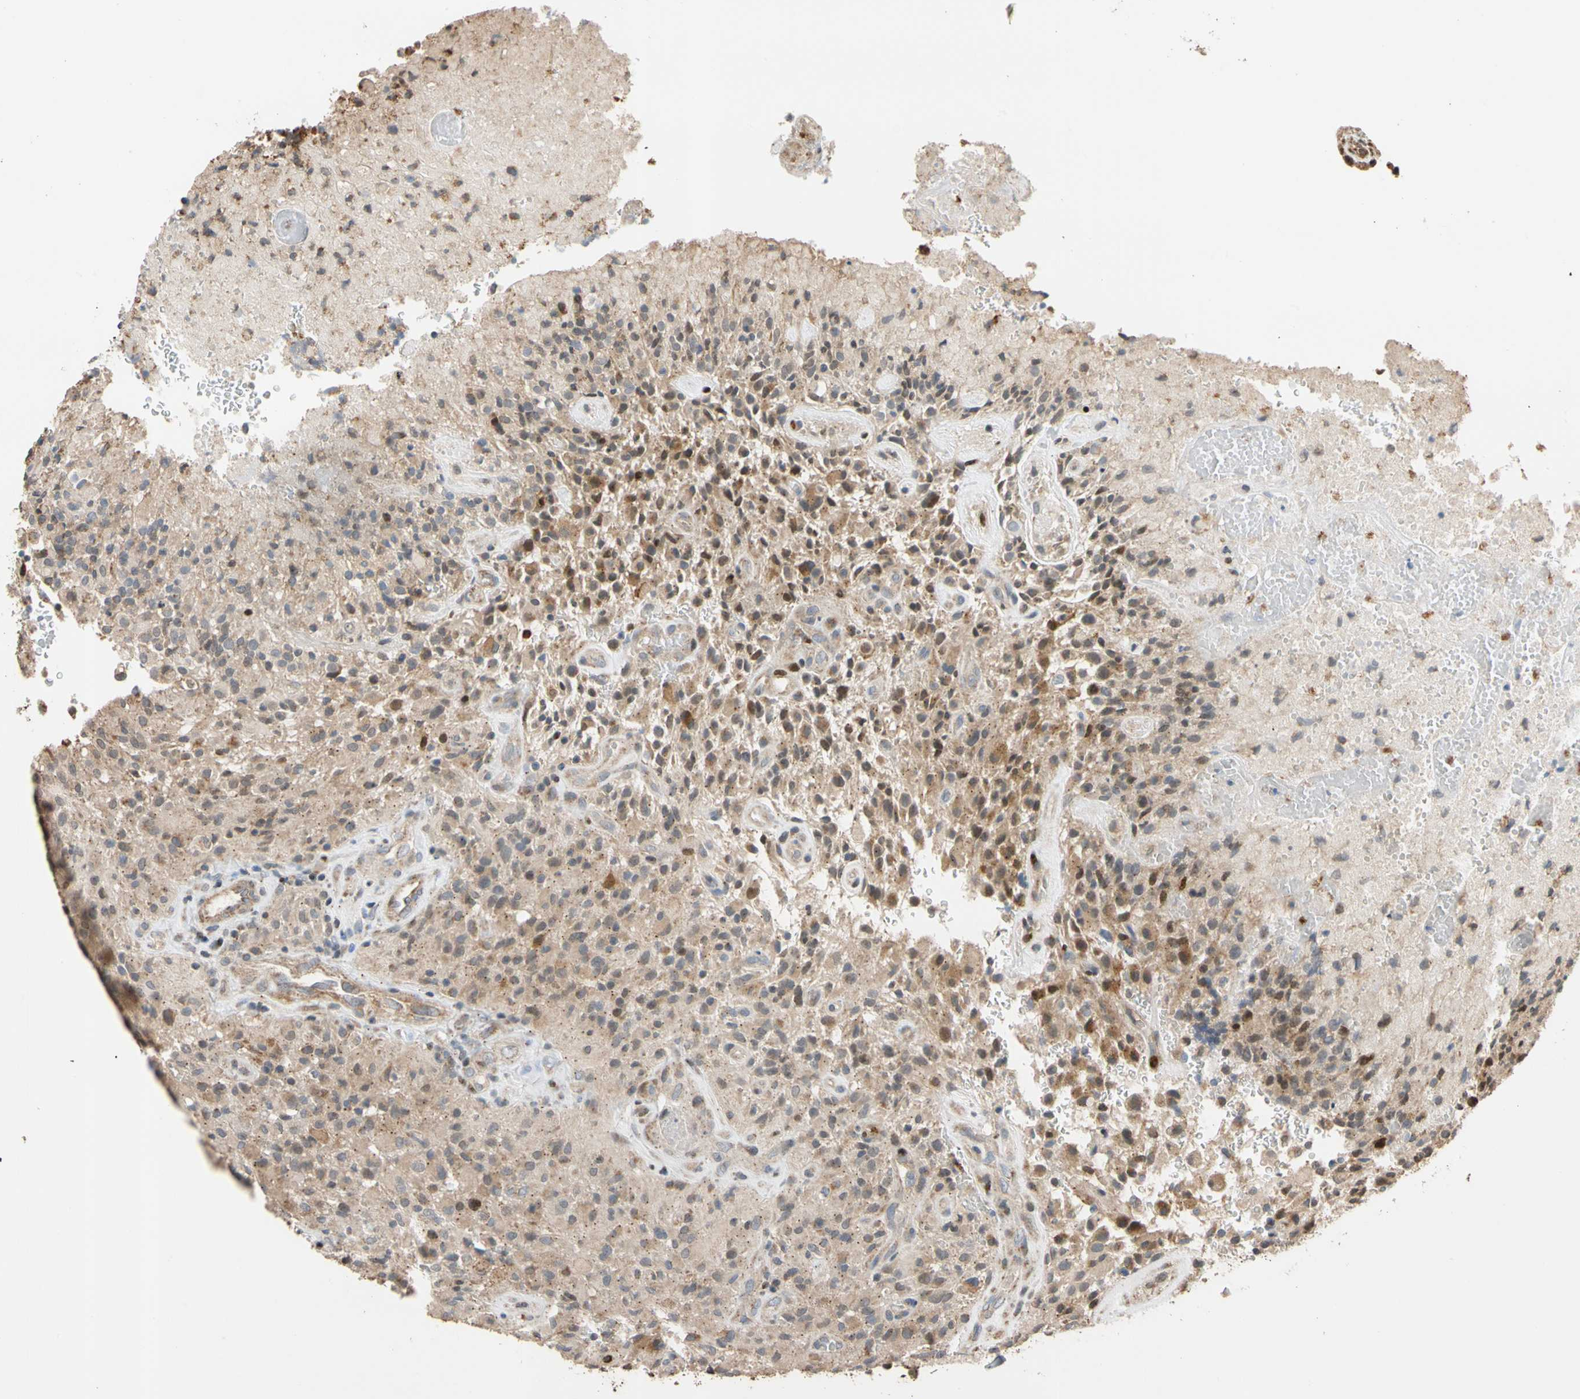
{"staining": {"intensity": "moderate", "quantity": "25%-75%", "location": "cytoplasmic/membranous"}, "tissue": "glioma", "cell_type": "Tumor cells", "image_type": "cancer", "snomed": [{"axis": "morphology", "description": "Glioma, malignant, High grade"}, {"axis": "topography", "description": "Brain"}], "caption": "Immunohistochemistry staining of glioma, which reveals medium levels of moderate cytoplasmic/membranous positivity in approximately 25%-75% of tumor cells indicating moderate cytoplasmic/membranous protein staining. The staining was performed using DAB (3,3'-diaminobenzidine) (brown) for protein detection and nuclei were counterstained in hematoxylin (blue).", "gene": "IP6K2", "patient": {"sex": "male", "age": 71}}